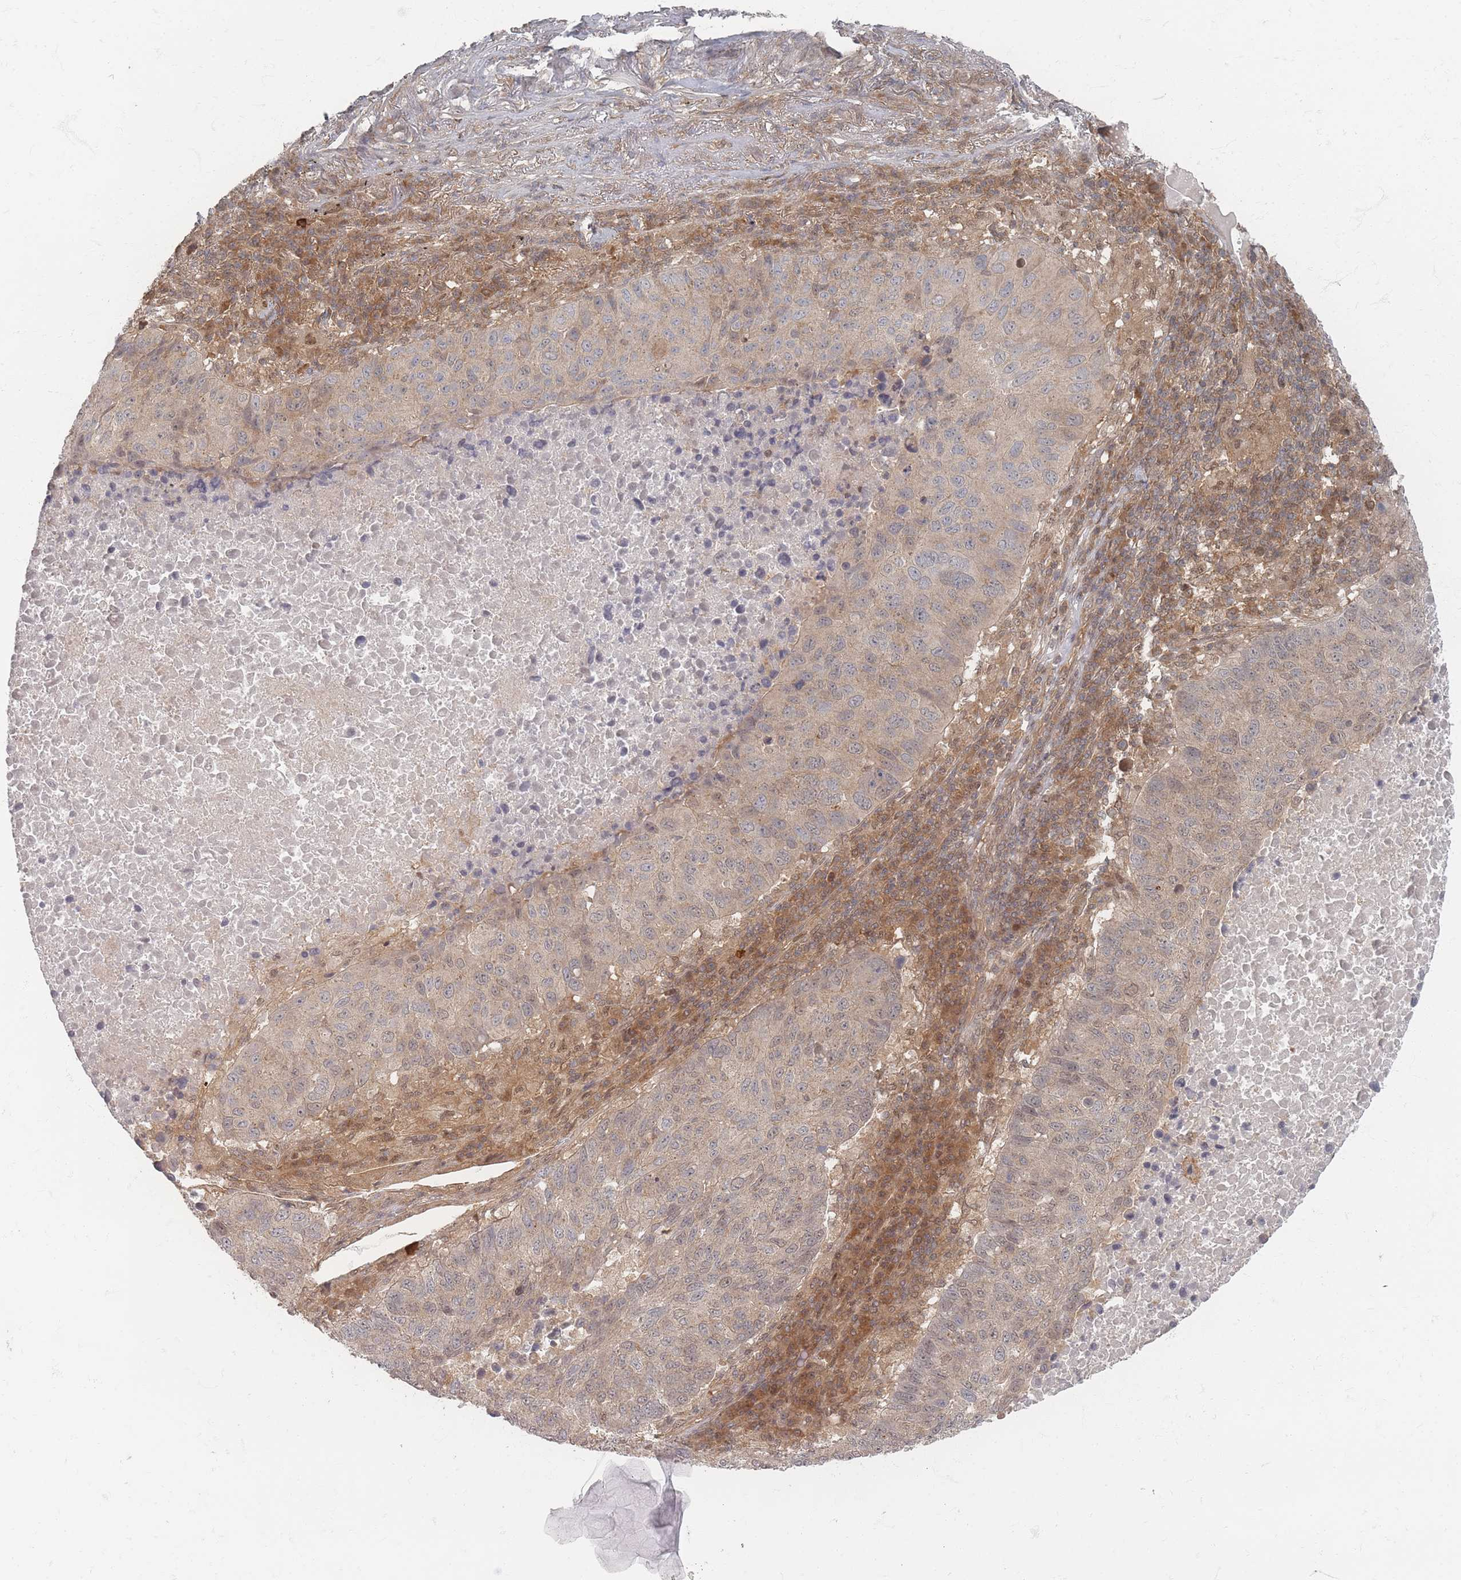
{"staining": {"intensity": "weak", "quantity": "<25%", "location": "cytoplasmic/membranous"}, "tissue": "lung cancer", "cell_type": "Tumor cells", "image_type": "cancer", "snomed": [{"axis": "morphology", "description": "Squamous cell carcinoma, NOS"}, {"axis": "topography", "description": "Lung"}], "caption": "An image of lung cancer stained for a protein exhibits no brown staining in tumor cells. The staining was performed using DAB to visualize the protein expression in brown, while the nuclei were stained in blue with hematoxylin (Magnification: 20x).", "gene": "PSMD9", "patient": {"sex": "male", "age": 73}}